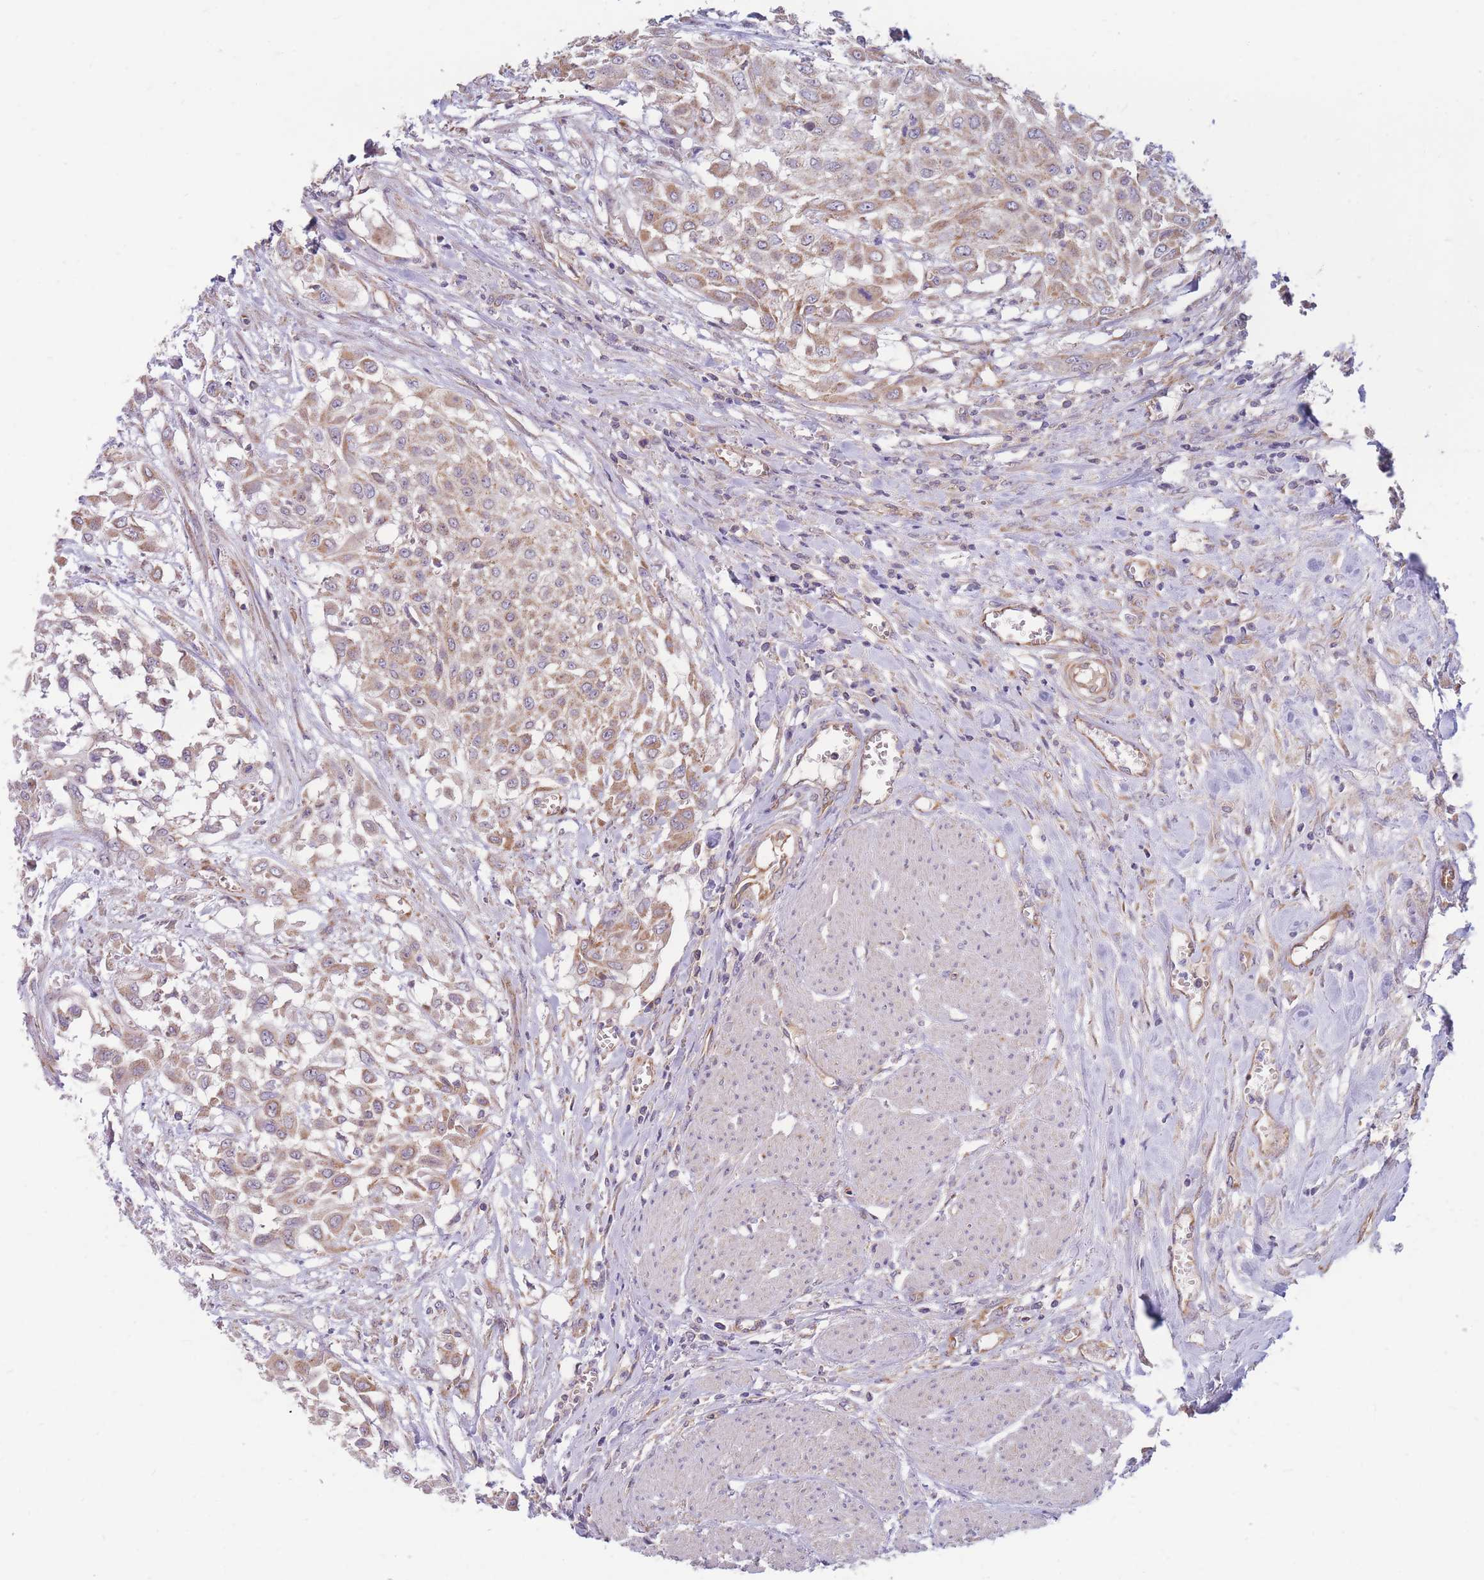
{"staining": {"intensity": "moderate", "quantity": ">75%", "location": "cytoplasmic/membranous"}, "tissue": "urothelial cancer", "cell_type": "Tumor cells", "image_type": "cancer", "snomed": [{"axis": "morphology", "description": "Urothelial carcinoma, High grade"}, {"axis": "topography", "description": "Urinary bladder"}], "caption": "Immunohistochemistry (IHC) staining of urothelial carcinoma (high-grade), which shows medium levels of moderate cytoplasmic/membranous expression in about >75% of tumor cells indicating moderate cytoplasmic/membranous protein expression. The staining was performed using DAB (brown) for protein detection and nuclei were counterstained in hematoxylin (blue).", "gene": "MRPS9", "patient": {"sex": "male", "age": 57}}